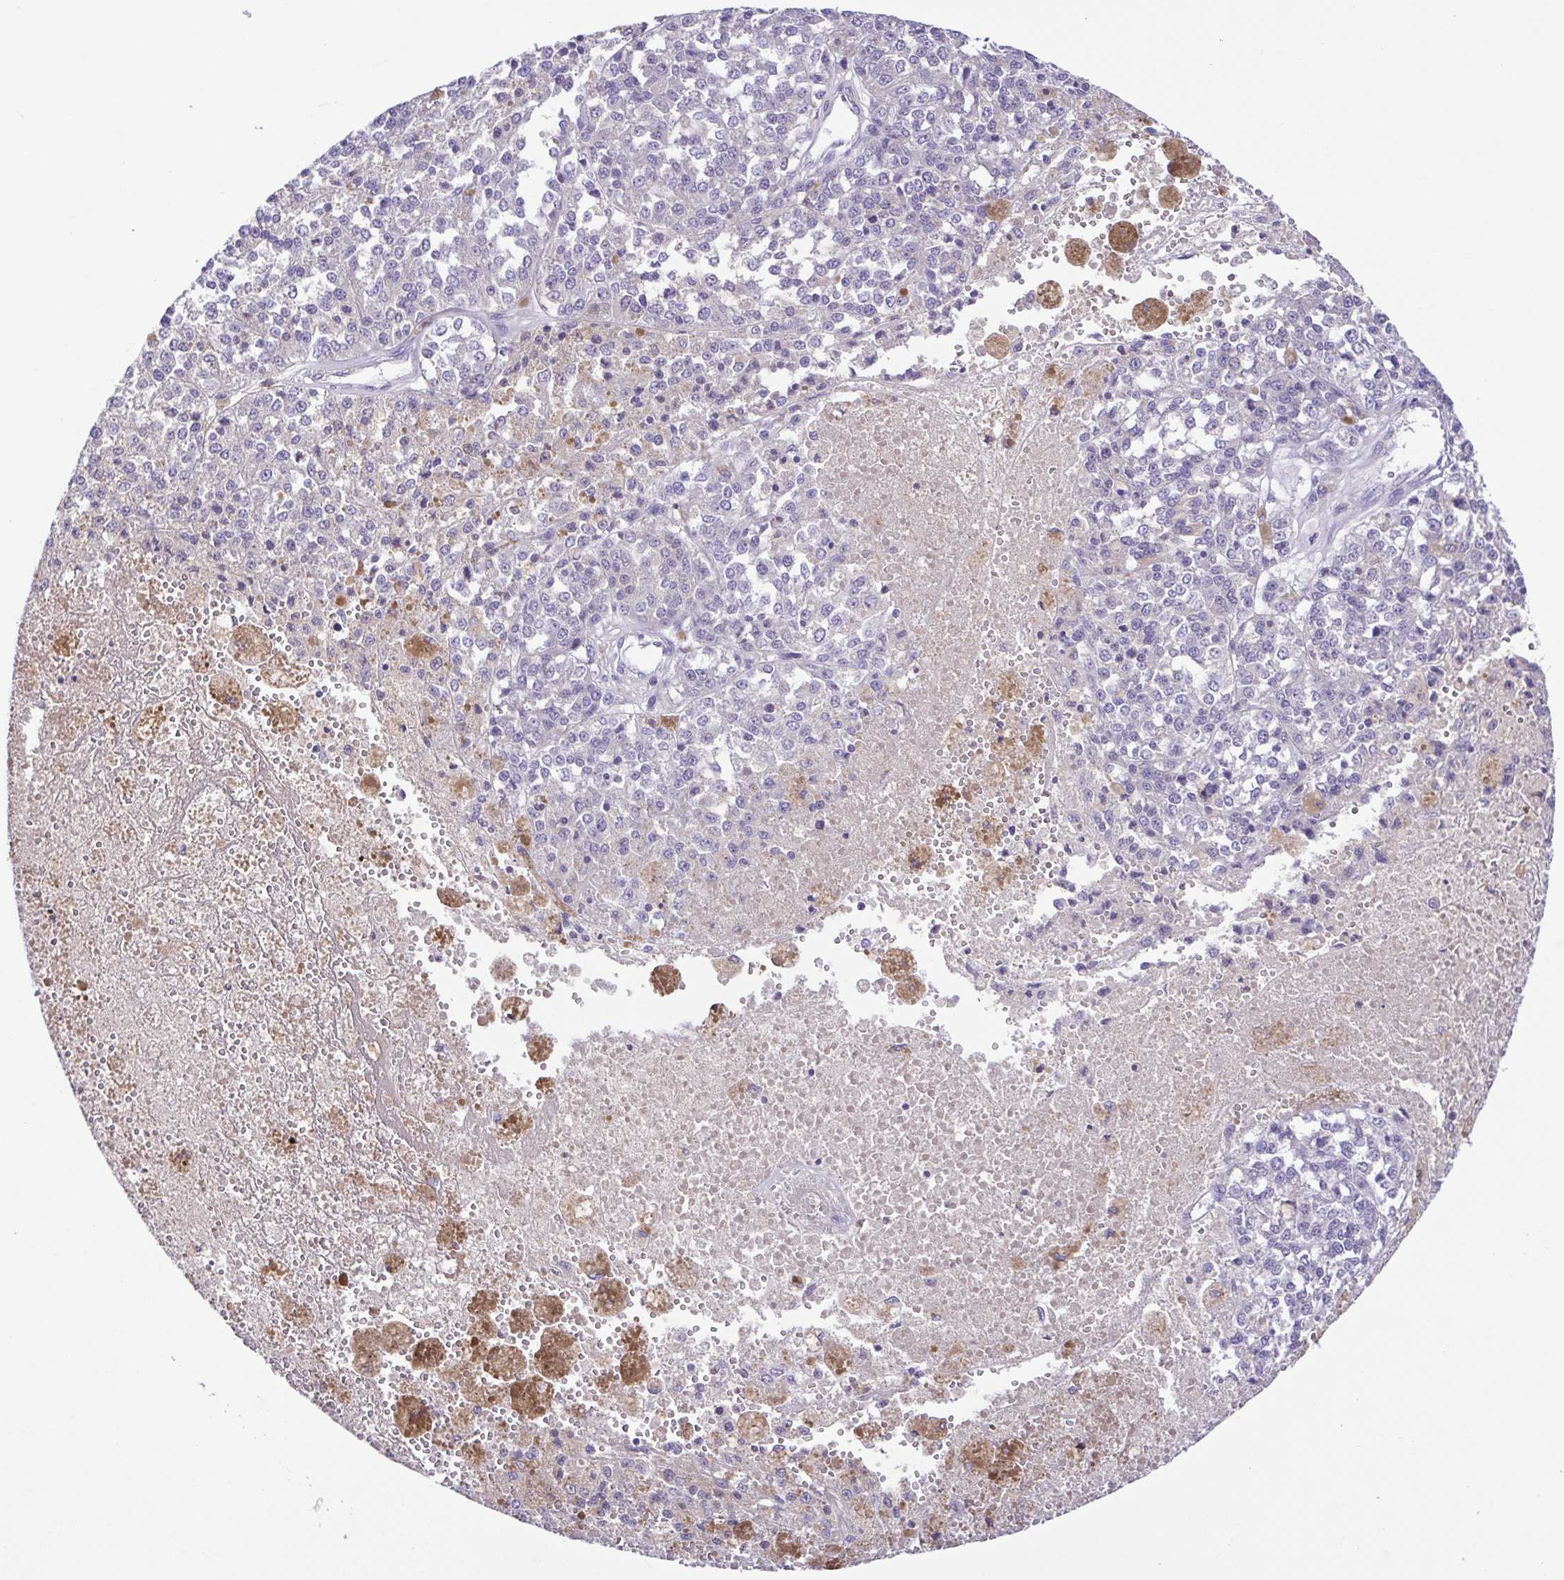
{"staining": {"intensity": "negative", "quantity": "none", "location": "none"}, "tissue": "melanoma", "cell_type": "Tumor cells", "image_type": "cancer", "snomed": [{"axis": "morphology", "description": "Malignant melanoma, Metastatic site"}, {"axis": "topography", "description": "Lymph node"}], "caption": "Human malignant melanoma (metastatic site) stained for a protein using immunohistochemistry demonstrates no expression in tumor cells.", "gene": "A1BG", "patient": {"sex": "female", "age": 64}}